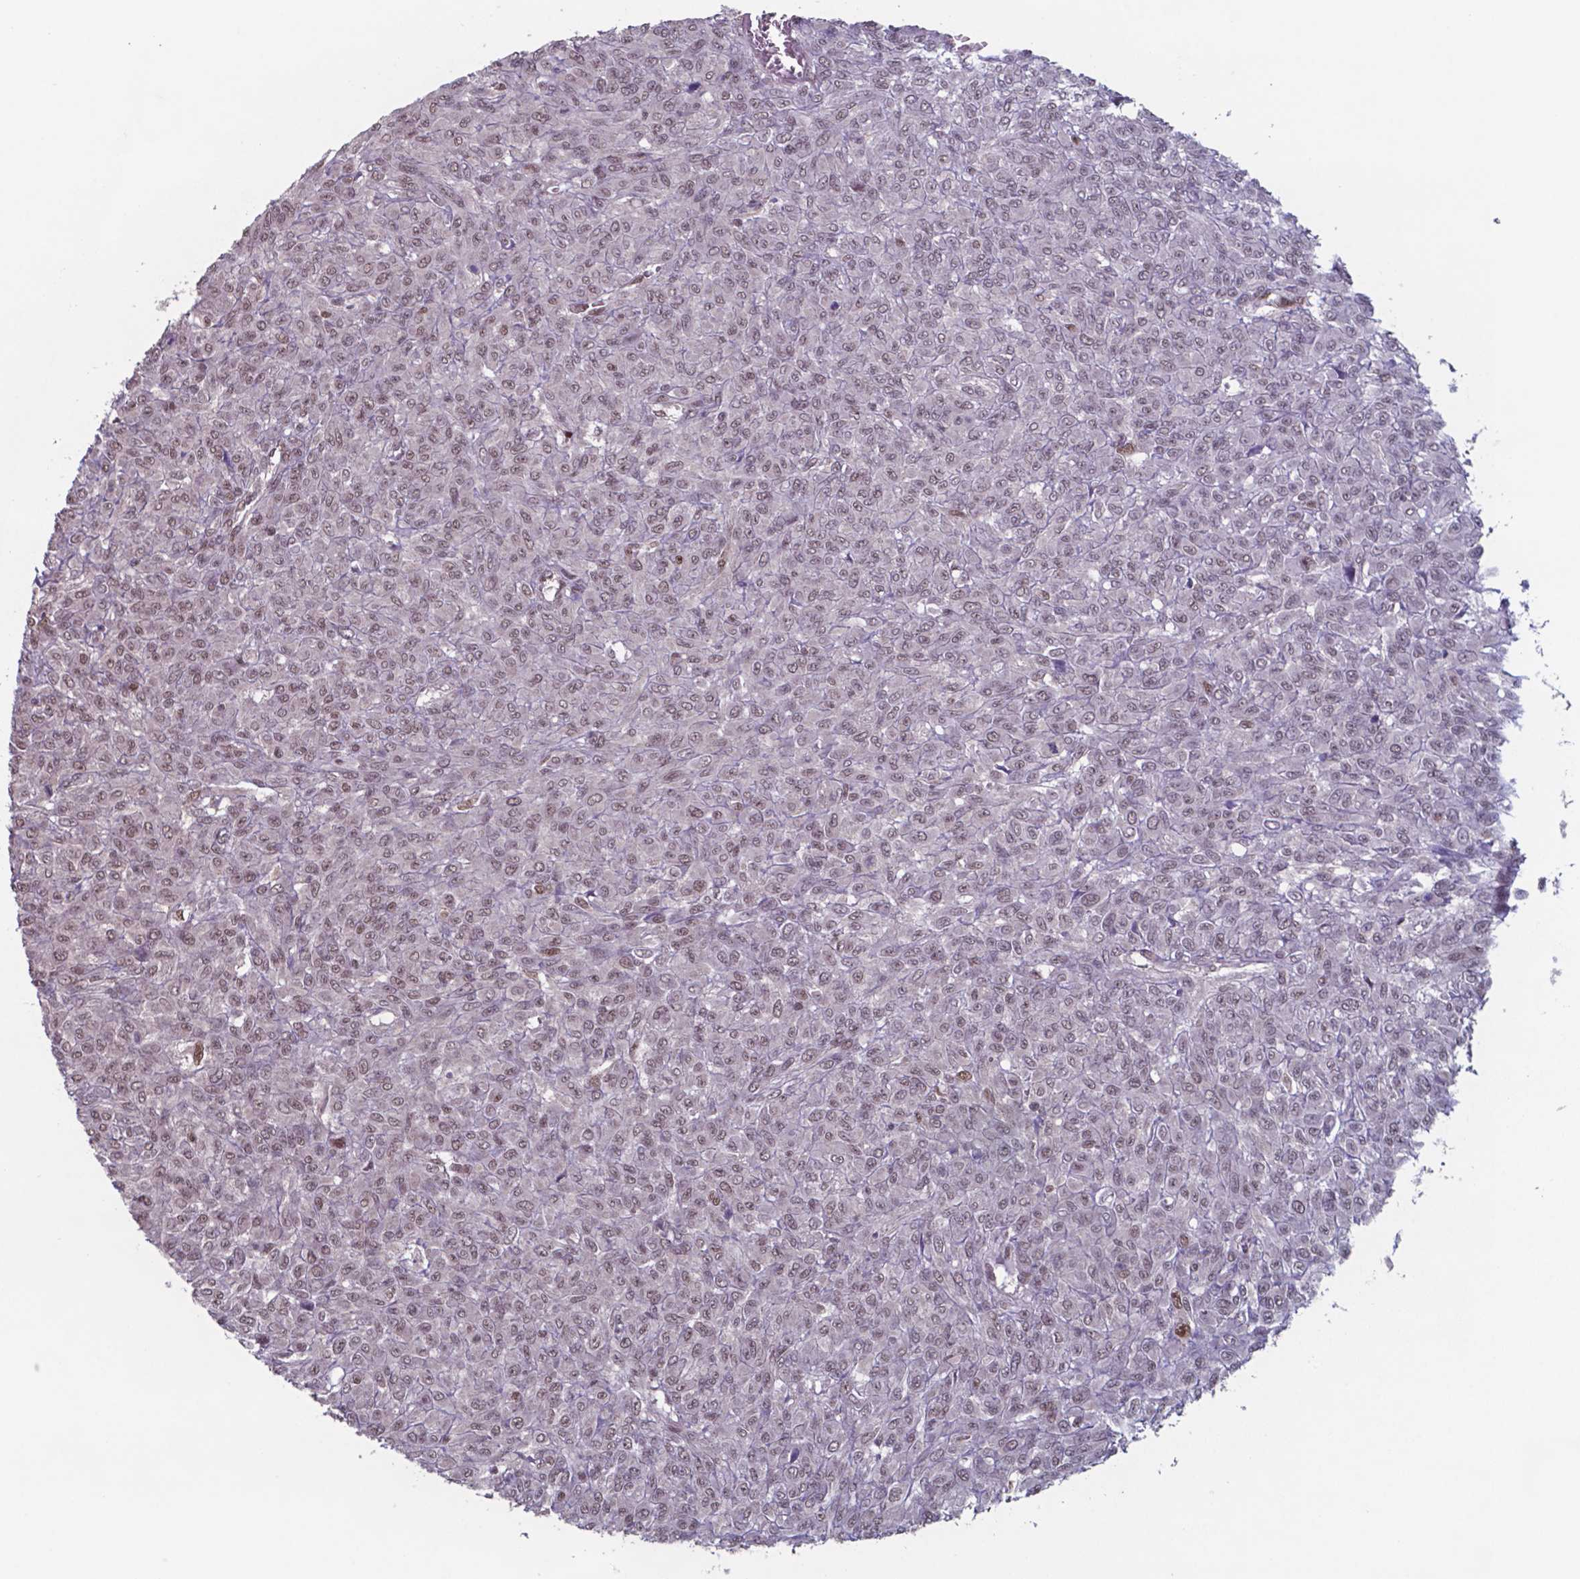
{"staining": {"intensity": "weak", "quantity": "25%-75%", "location": "nuclear"}, "tissue": "renal cancer", "cell_type": "Tumor cells", "image_type": "cancer", "snomed": [{"axis": "morphology", "description": "Adenocarcinoma, NOS"}, {"axis": "topography", "description": "Kidney"}], "caption": "Approximately 25%-75% of tumor cells in renal adenocarcinoma show weak nuclear protein expression as visualized by brown immunohistochemical staining.", "gene": "UBA1", "patient": {"sex": "male", "age": 58}}